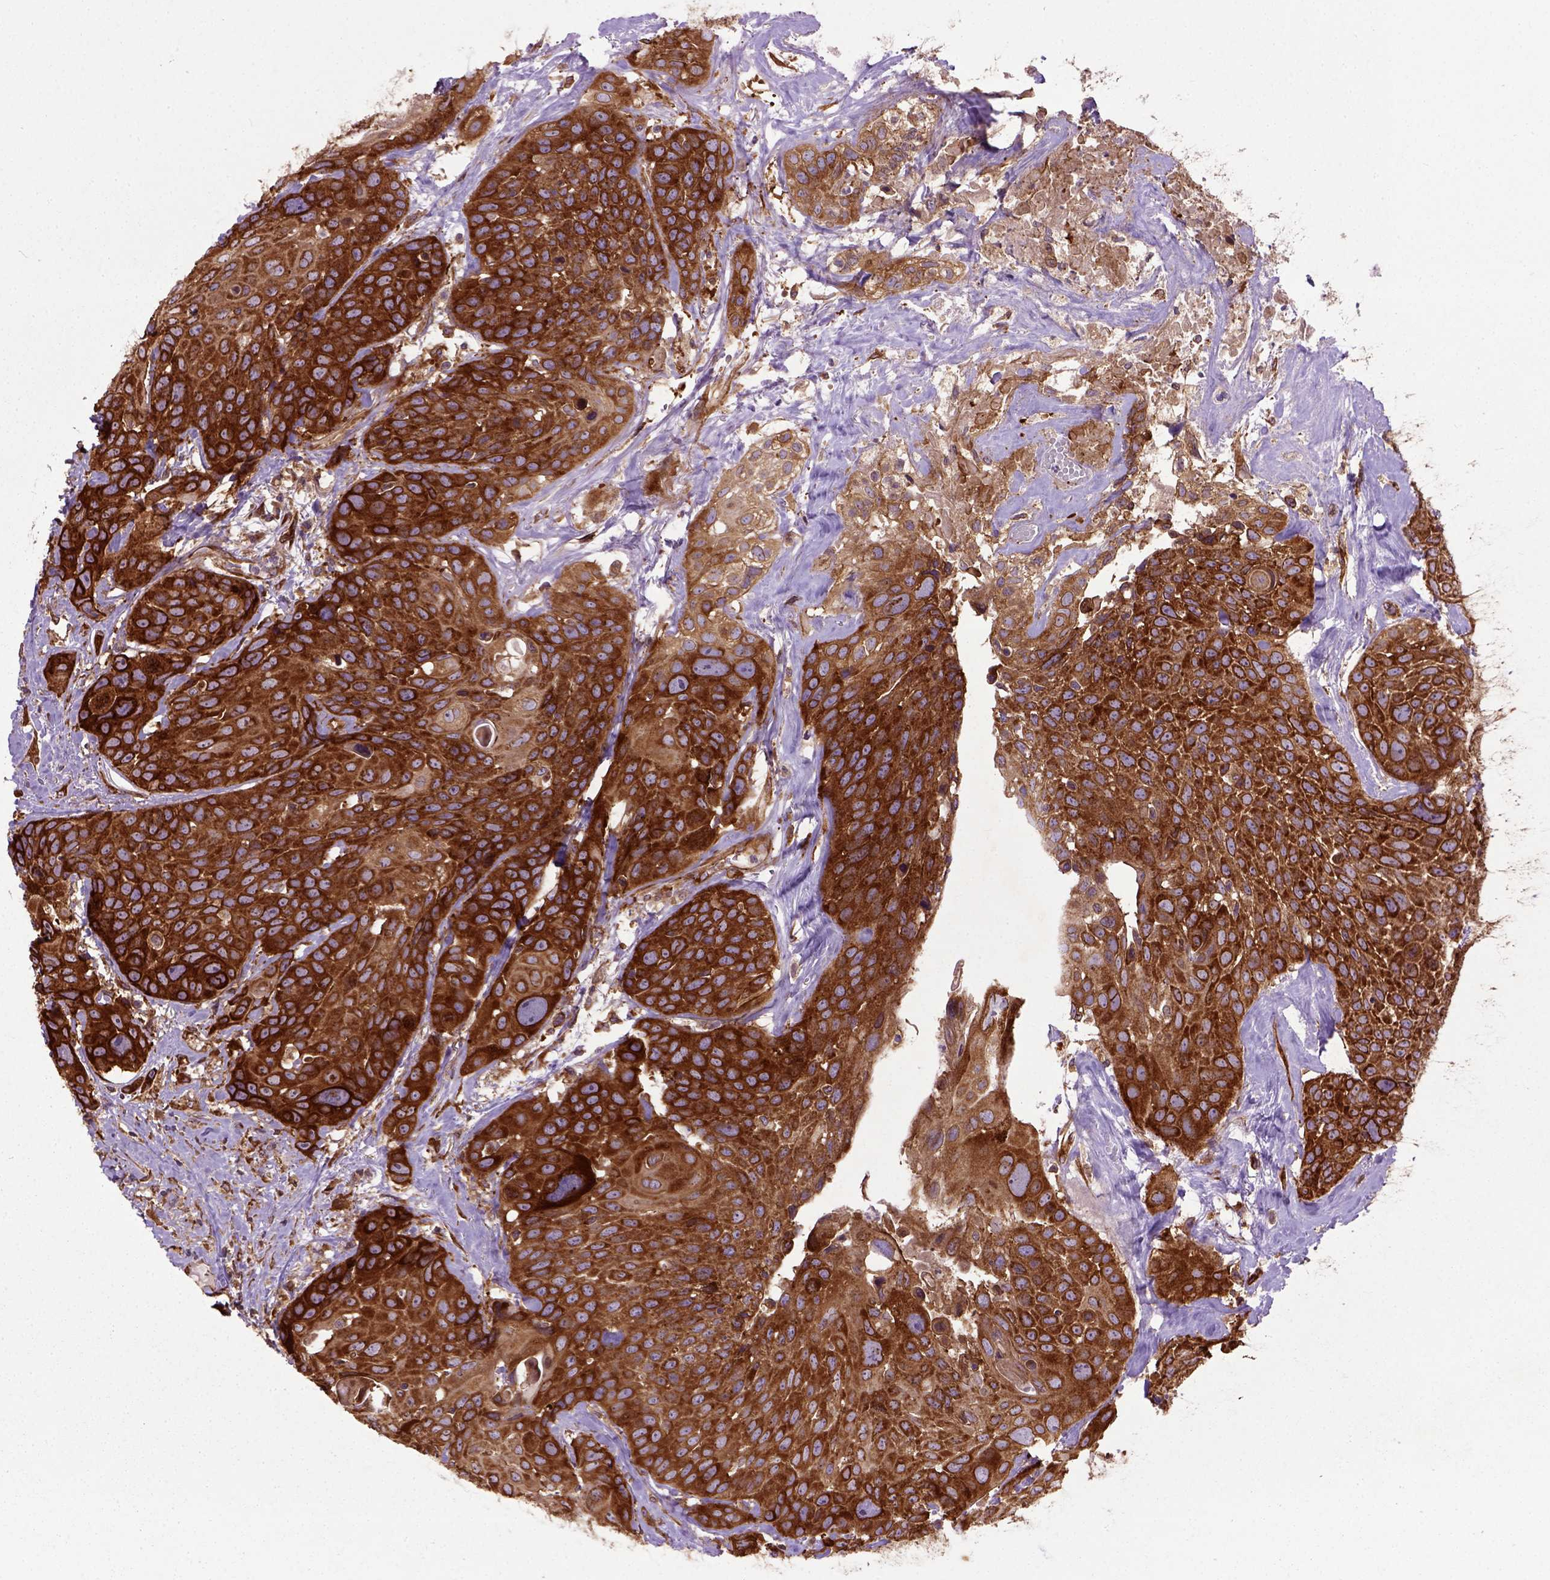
{"staining": {"intensity": "strong", "quantity": ">75%", "location": "cytoplasmic/membranous"}, "tissue": "head and neck cancer", "cell_type": "Tumor cells", "image_type": "cancer", "snomed": [{"axis": "morphology", "description": "Squamous cell carcinoma, NOS"}, {"axis": "topography", "description": "Oral tissue"}, {"axis": "topography", "description": "Head-Neck"}], "caption": "Immunohistochemistry (IHC) photomicrograph of neoplastic tissue: human head and neck cancer (squamous cell carcinoma) stained using immunohistochemistry (IHC) demonstrates high levels of strong protein expression localized specifically in the cytoplasmic/membranous of tumor cells, appearing as a cytoplasmic/membranous brown color.", "gene": "CAPRIN1", "patient": {"sex": "male", "age": 56}}